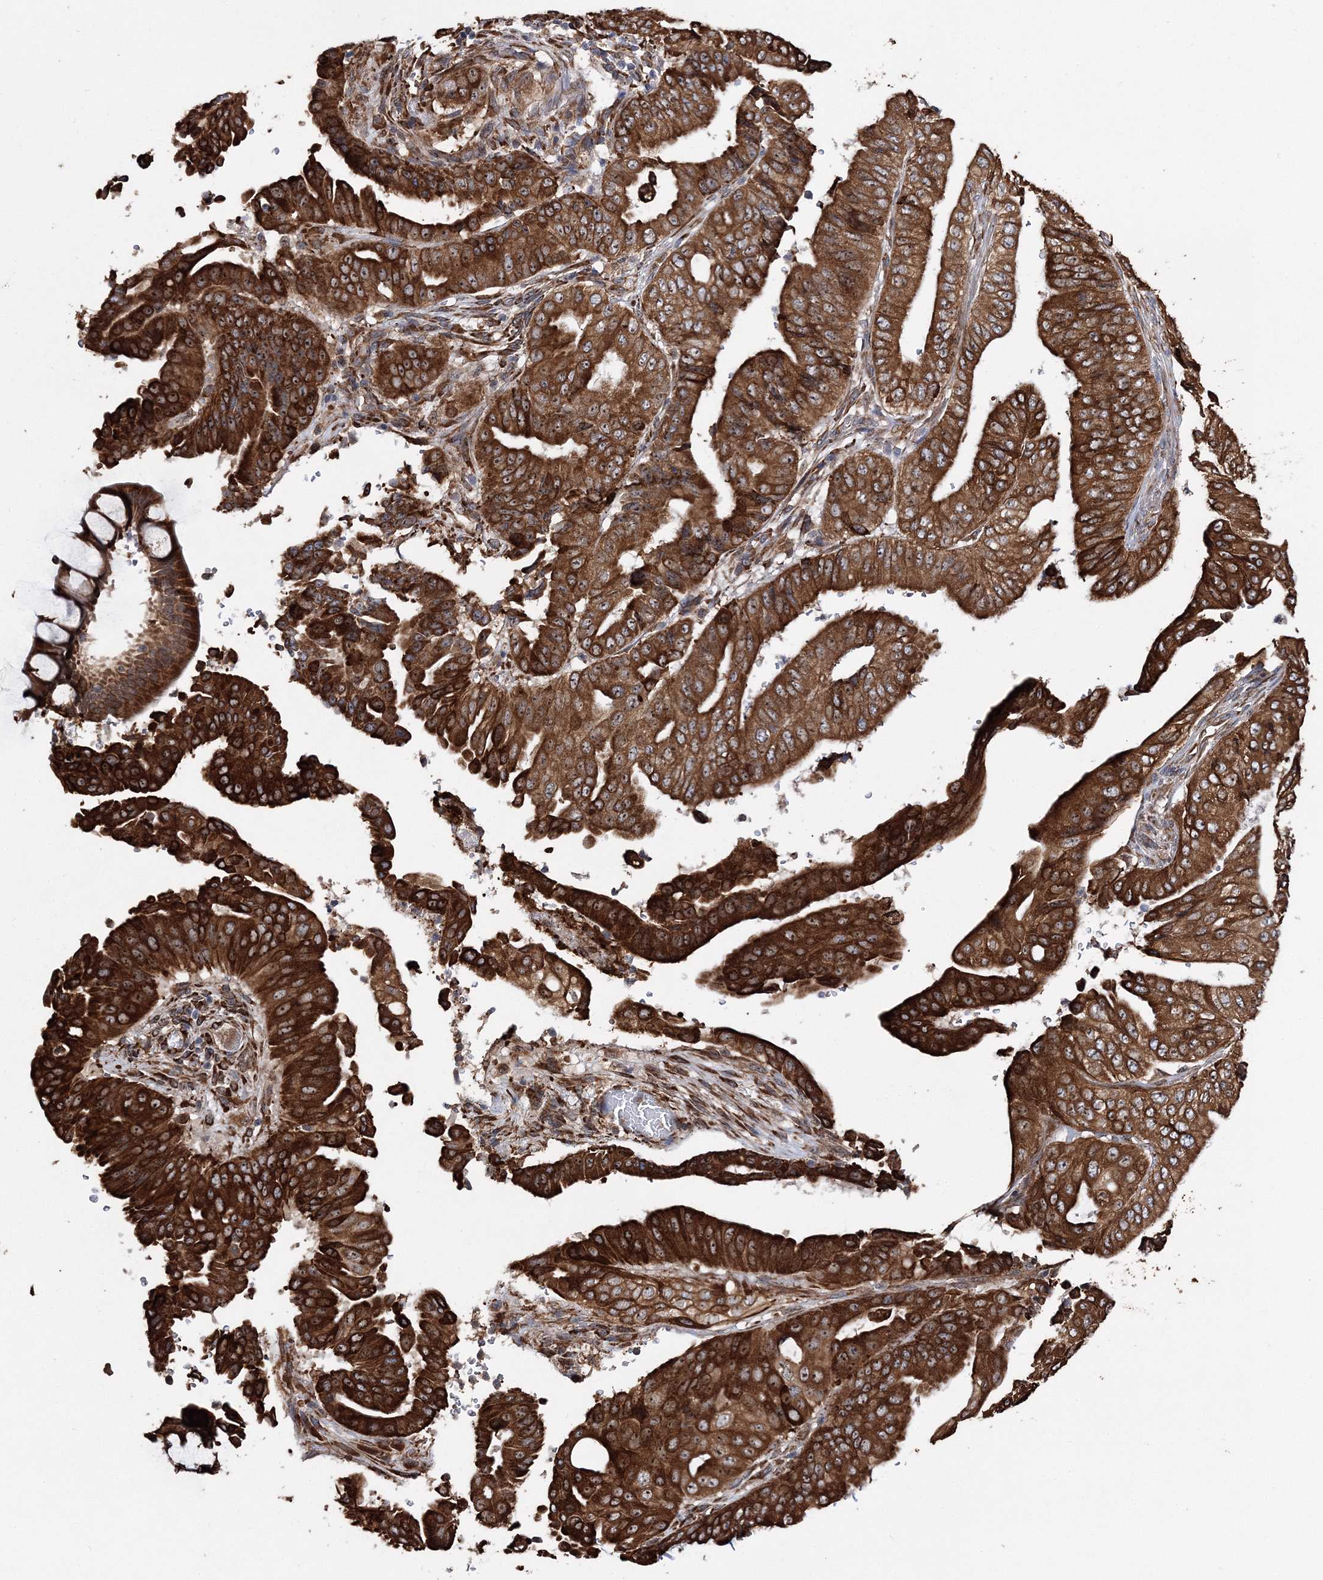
{"staining": {"intensity": "strong", "quantity": ">75%", "location": "cytoplasmic/membranous"}, "tissue": "pancreatic cancer", "cell_type": "Tumor cells", "image_type": "cancer", "snomed": [{"axis": "morphology", "description": "Adenocarcinoma, NOS"}, {"axis": "topography", "description": "Pancreas"}], "caption": "This image demonstrates pancreatic cancer stained with immunohistochemistry to label a protein in brown. The cytoplasmic/membranous of tumor cells show strong positivity for the protein. Nuclei are counter-stained blue.", "gene": "SCRN3", "patient": {"sex": "female", "age": 77}}